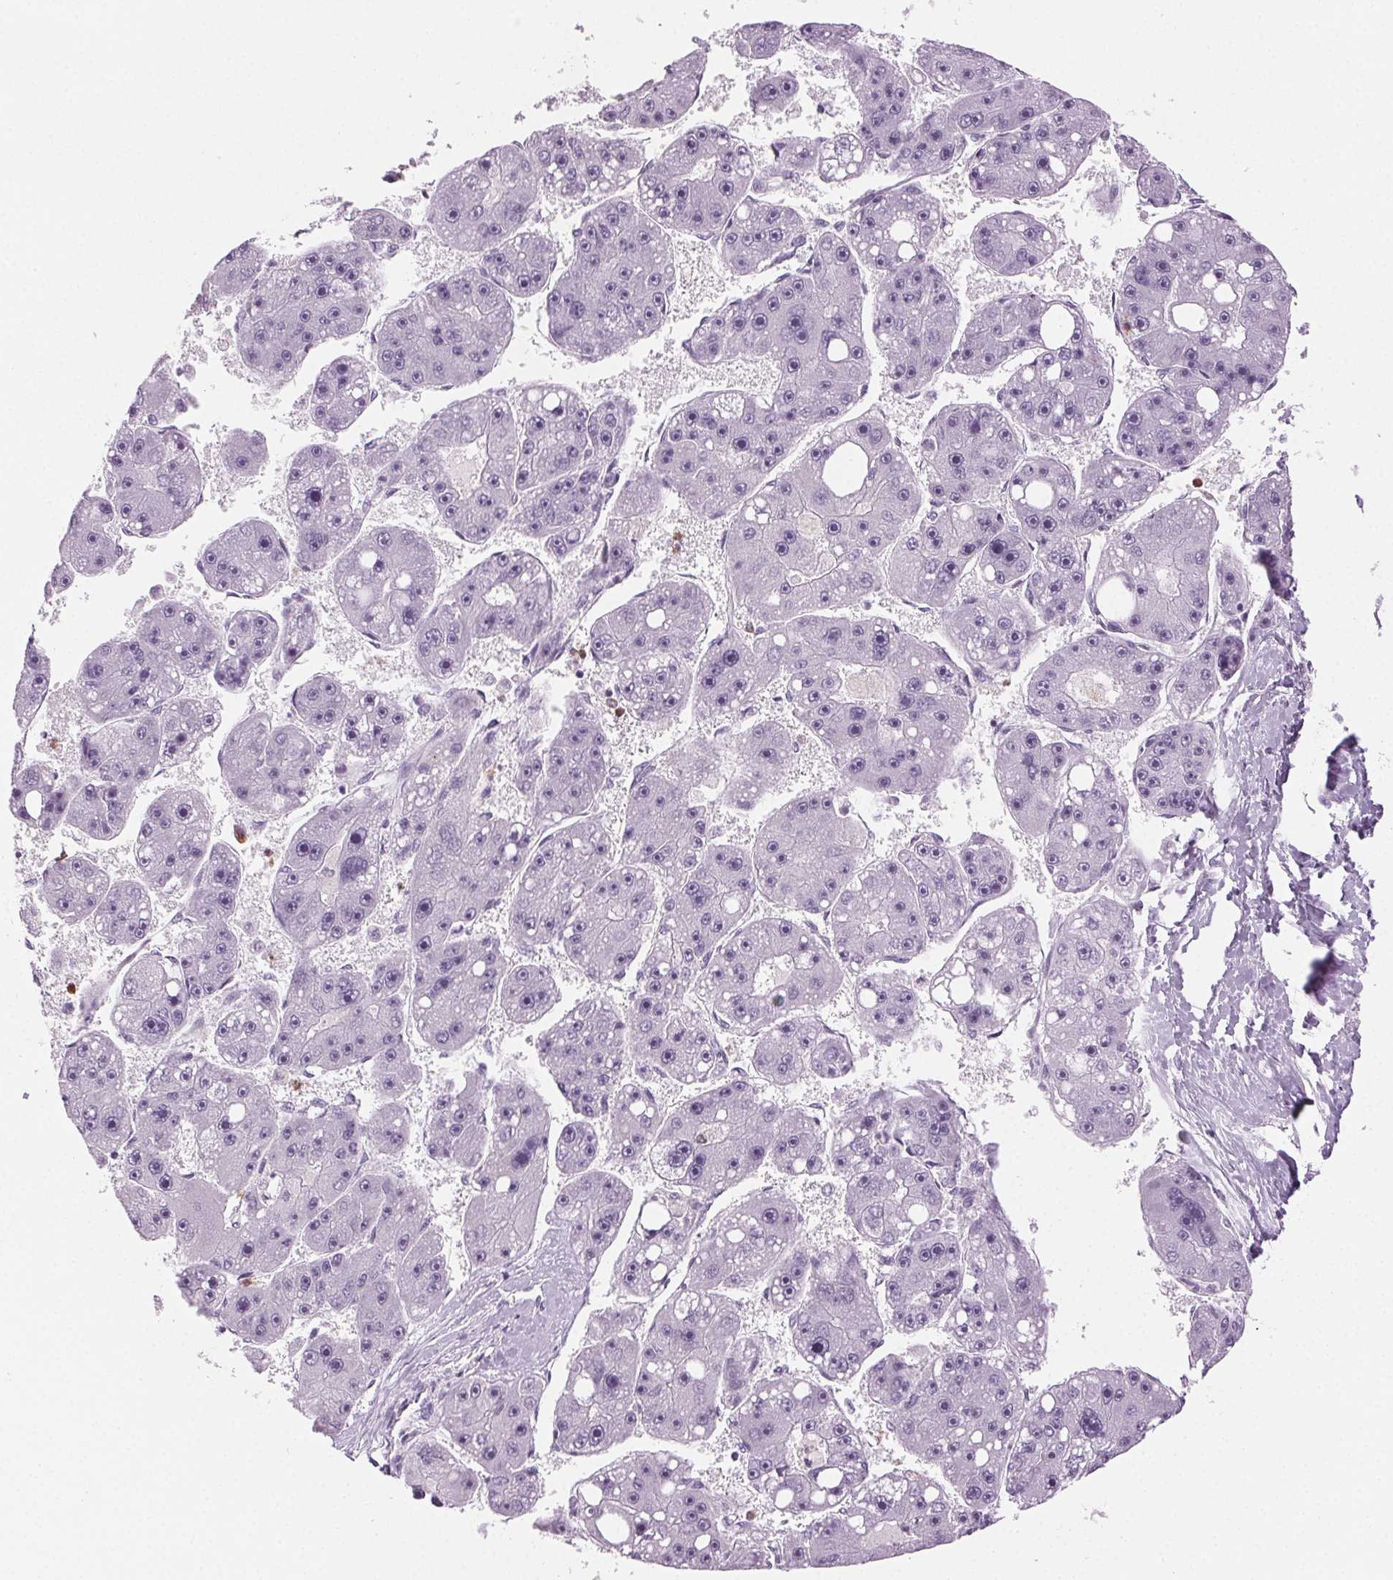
{"staining": {"intensity": "negative", "quantity": "none", "location": "none"}, "tissue": "liver cancer", "cell_type": "Tumor cells", "image_type": "cancer", "snomed": [{"axis": "morphology", "description": "Carcinoma, Hepatocellular, NOS"}, {"axis": "topography", "description": "Liver"}], "caption": "A micrograph of liver cancer stained for a protein shows no brown staining in tumor cells.", "gene": "MPO", "patient": {"sex": "female", "age": 61}}